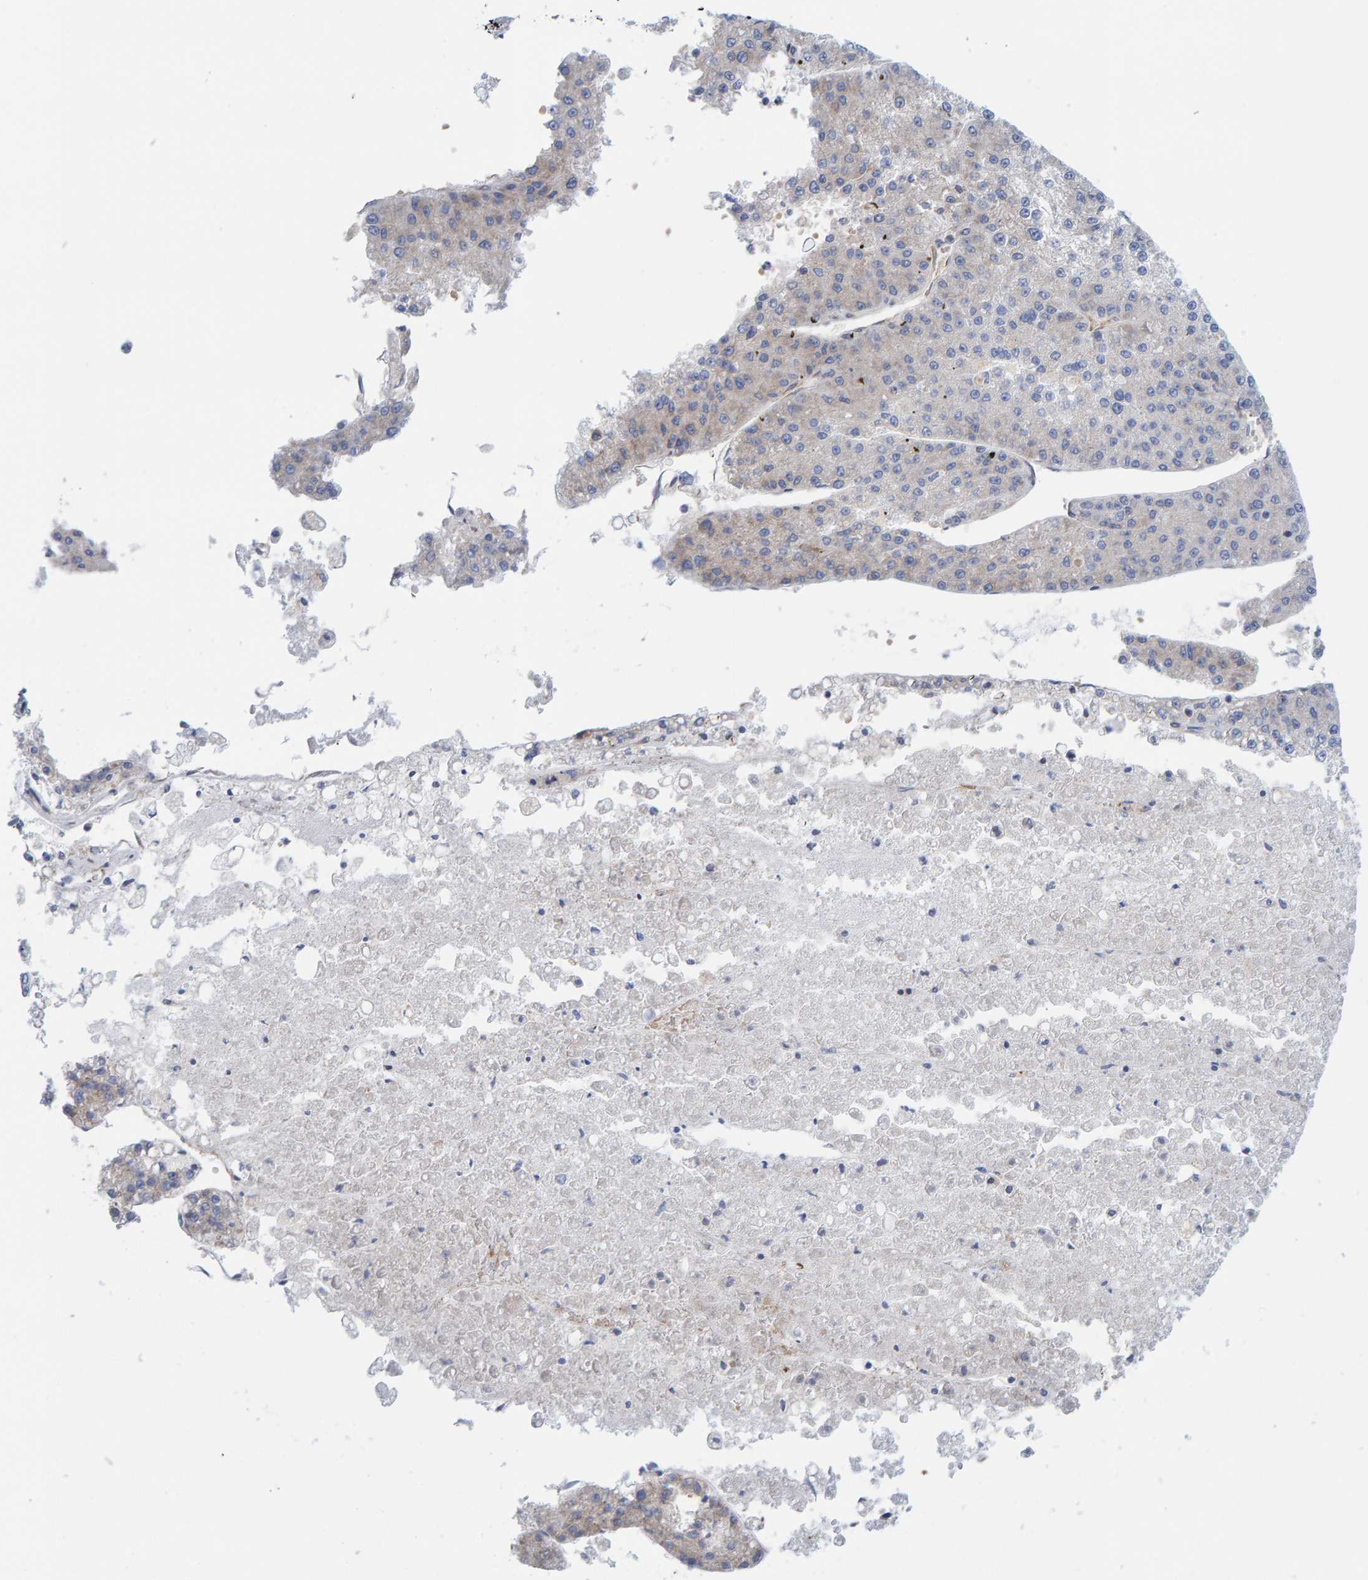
{"staining": {"intensity": "negative", "quantity": "none", "location": "none"}, "tissue": "liver cancer", "cell_type": "Tumor cells", "image_type": "cancer", "snomed": [{"axis": "morphology", "description": "Carcinoma, Hepatocellular, NOS"}, {"axis": "topography", "description": "Liver"}], "caption": "IHC photomicrograph of neoplastic tissue: hepatocellular carcinoma (liver) stained with DAB reveals no significant protein staining in tumor cells.", "gene": "CDK5RAP3", "patient": {"sex": "female", "age": 73}}